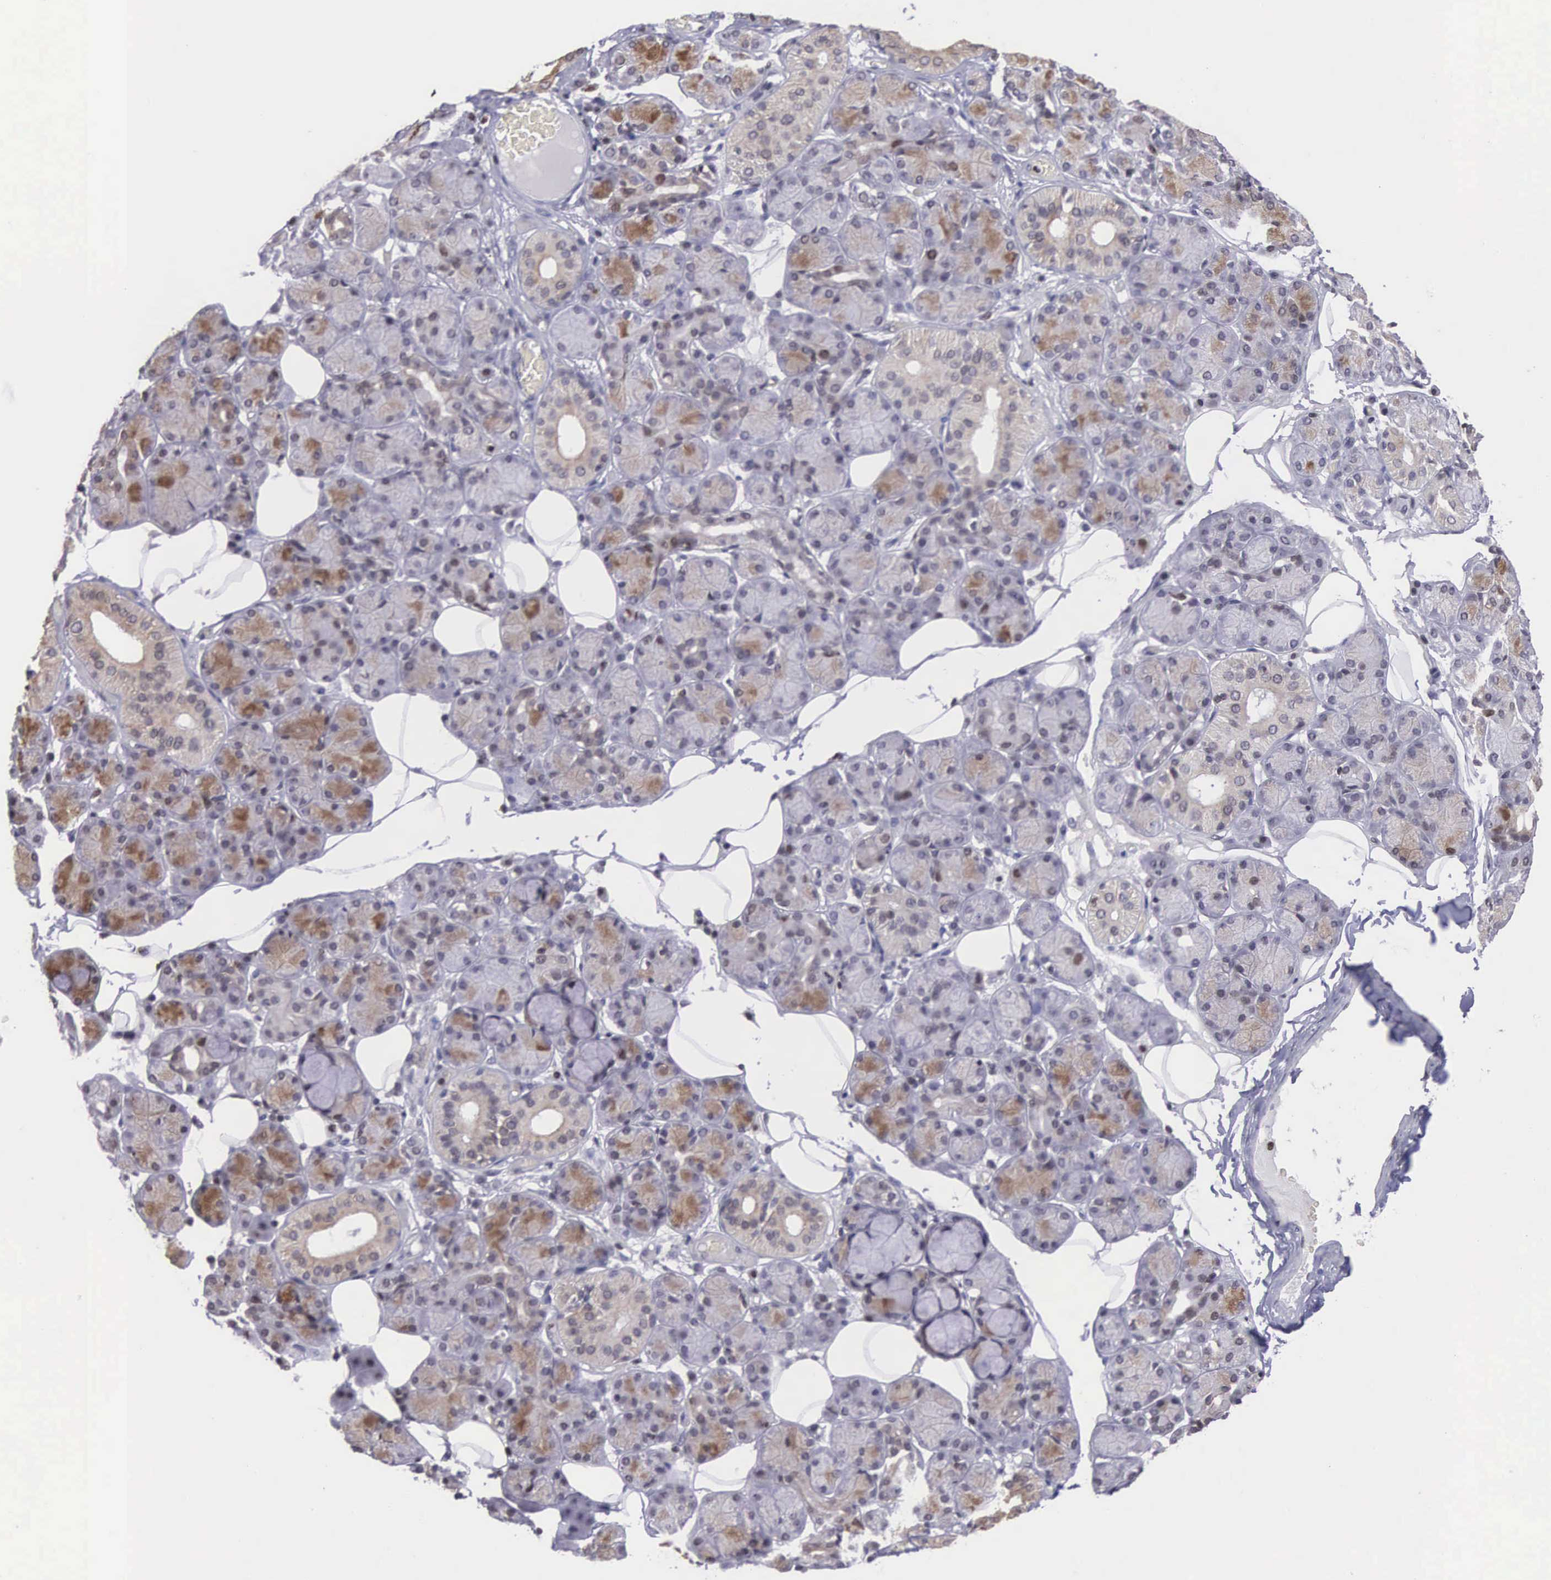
{"staining": {"intensity": "weak", "quantity": "25%-75%", "location": "cytoplasmic/membranous"}, "tissue": "salivary gland", "cell_type": "Glandular cells", "image_type": "normal", "snomed": [{"axis": "morphology", "description": "Normal tissue, NOS"}, {"axis": "topography", "description": "Salivary gland"}], "caption": "Immunohistochemical staining of unremarkable salivary gland reveals low levels of weak cytoplasmic/membranous positivity in about 25%-75% of glandular cells. The staining is performed using DAB brown chromogen to label protein expression. The nuclei are counter-stained blue using hematoxylin.", "gene": "VRK1", "patient": {"sex": "male", "age": 54}}